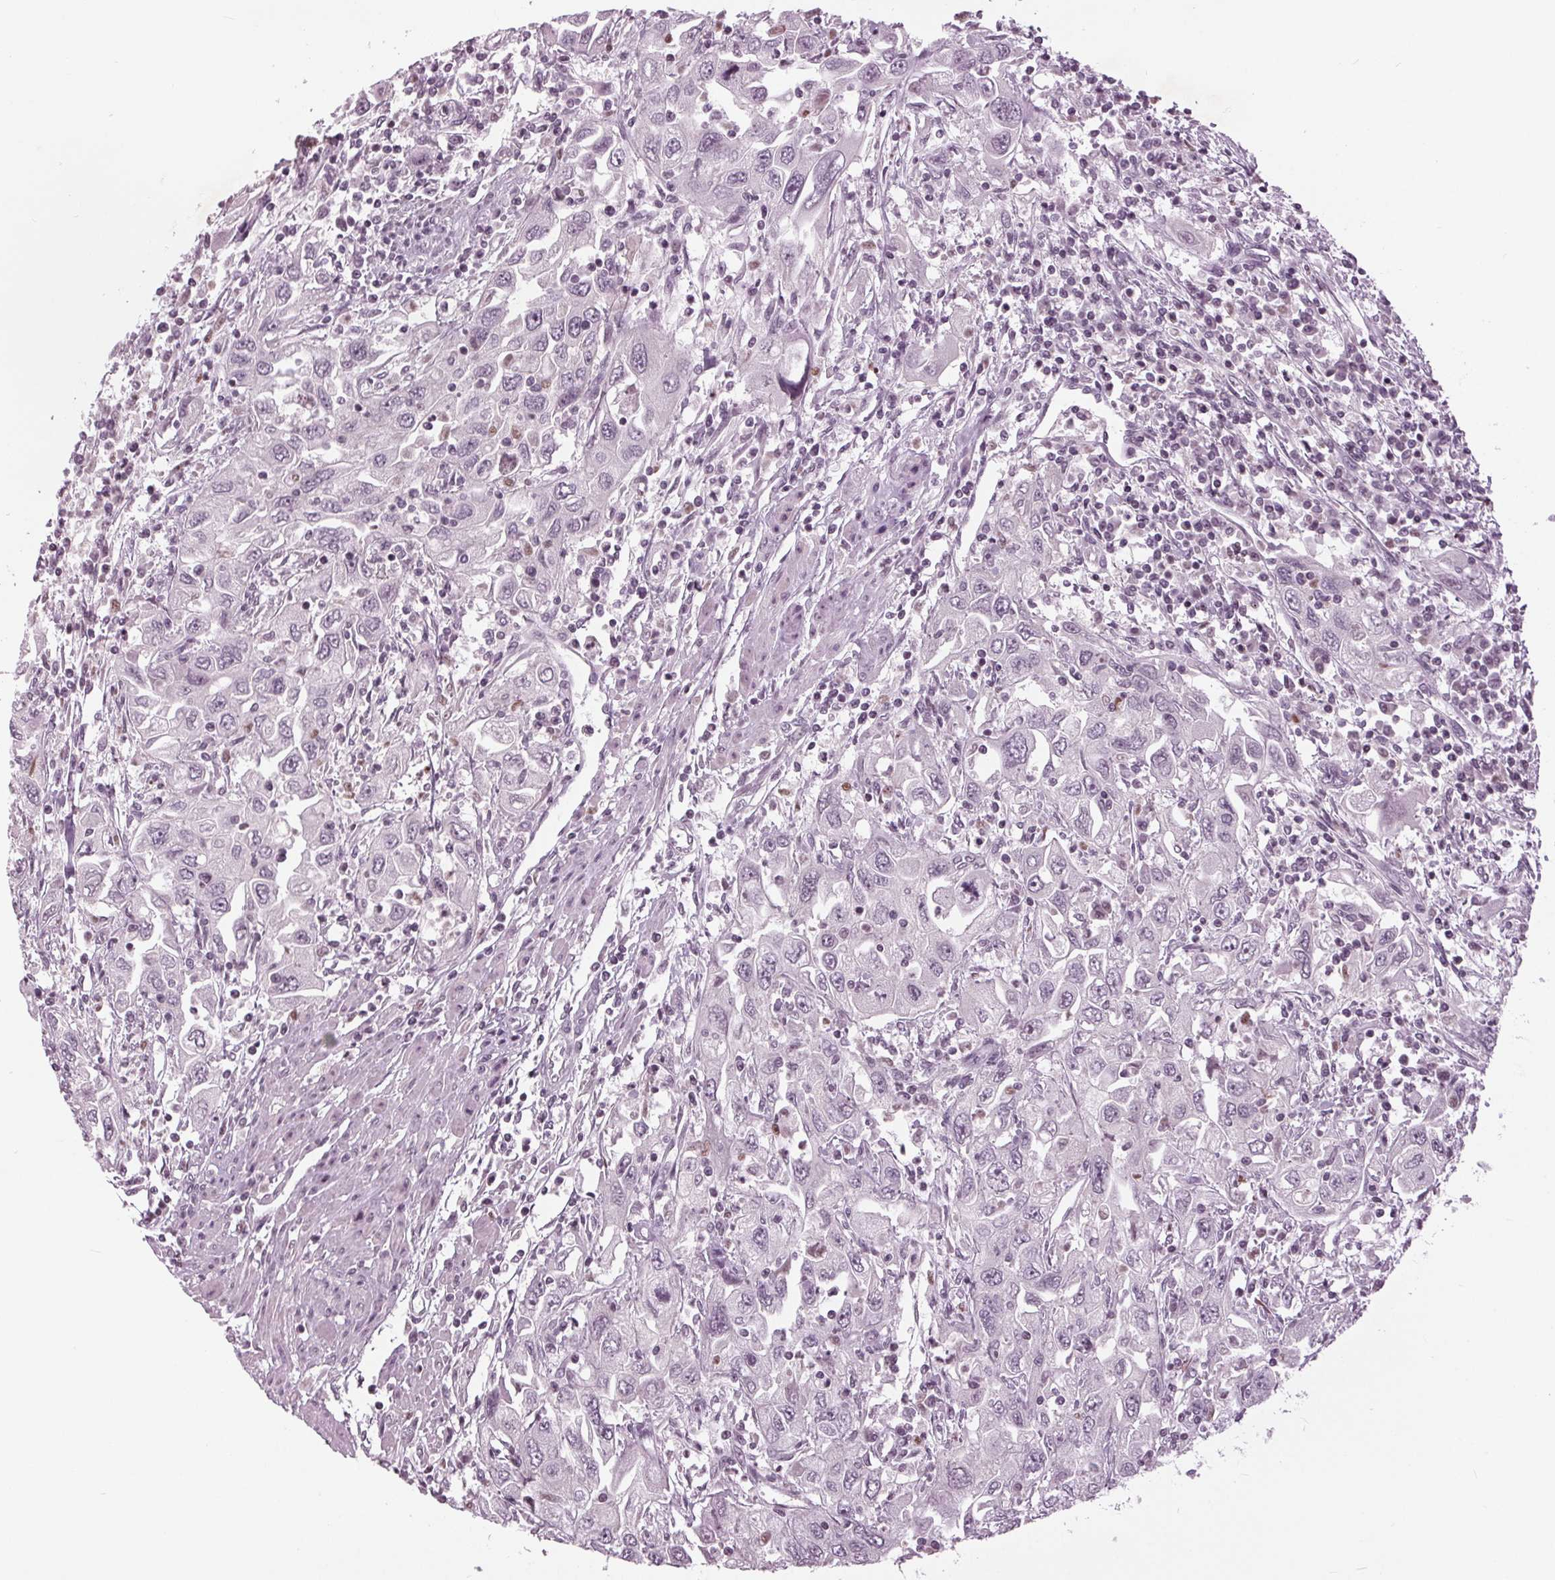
{"staining": {"intensity": "negative", "quantity": "none", "location": "none"}, "tissue": "urothelial cancer", "cell_type": "Tumor cells", "image_type": "cancer", "snomed": [{"axis": "morphology", "description": "Urothelial carcinoma, High grade"}, {"axis": "topography", "description": "Urinary bladder"}], "caption": "Immunohistochemical staining of urothelial carcinoma (high-grade) shows no significant positivity in tumor cells. (DAB immunohistochemistry with hematoxylin counter stain).", "gene": "SLC9A4", "patient": {"sex": "male", "age": 76}}